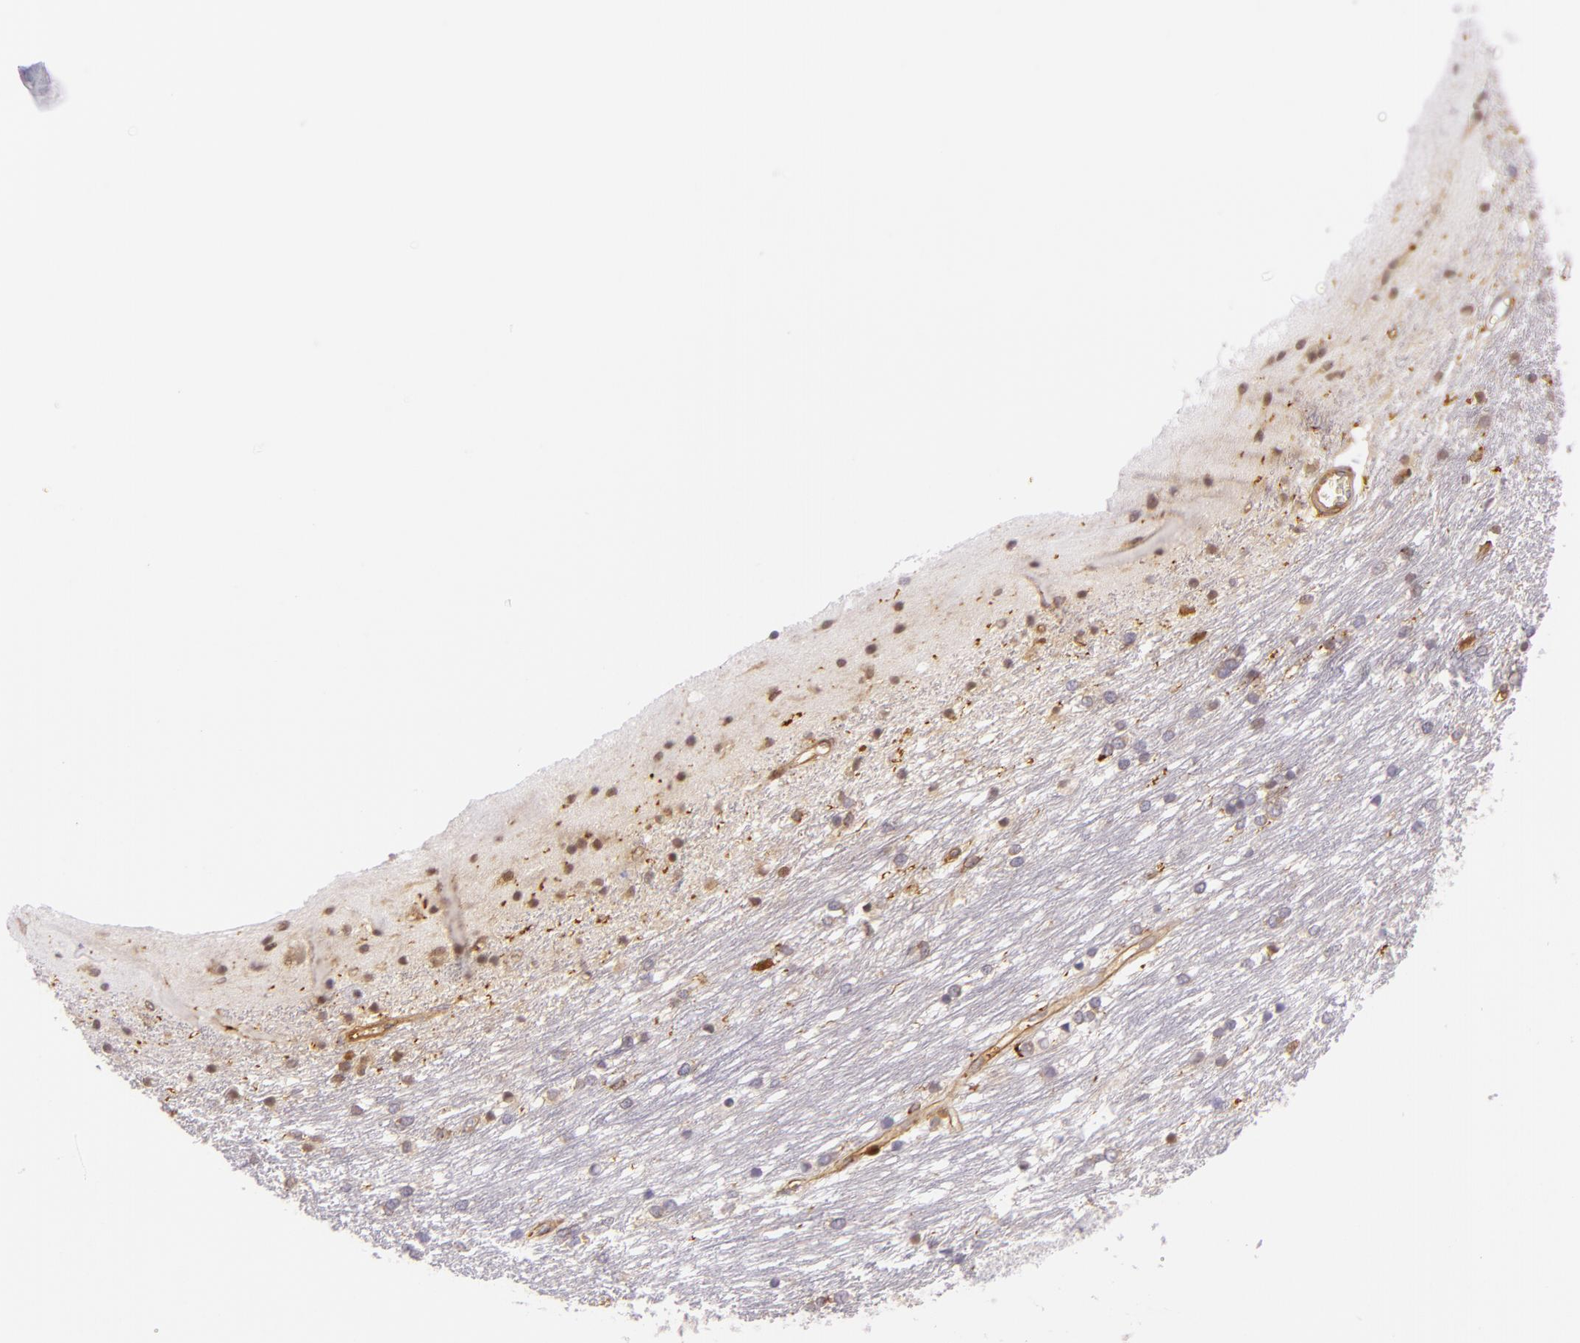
{"staining": {"intensity": "moderate", "quantity": "25%-75%", "location": "cytoplasmic/membranous,nuclear"}, "tissue": "caudate", "cell_type": "Glial cells", "image_type": "normal", "snomed": [{"axis": "morphology", "description": "Normal tissue, NOS"}, {"axis": "topography", "description": "Lateral ventricle wall"}], "caption": "Brown immunohistochemical staining in benign human caudate reveals moderate cytoplasmic/membranous,nuclear positivity in approximately 25%-75% of glial cells. (Stains: DAB in brown, nuclei in blue, Microscopy: brightfield microscopy at high magnification).", "gene": "TLN1", "patient": {"sex": "female", "age": 19}}